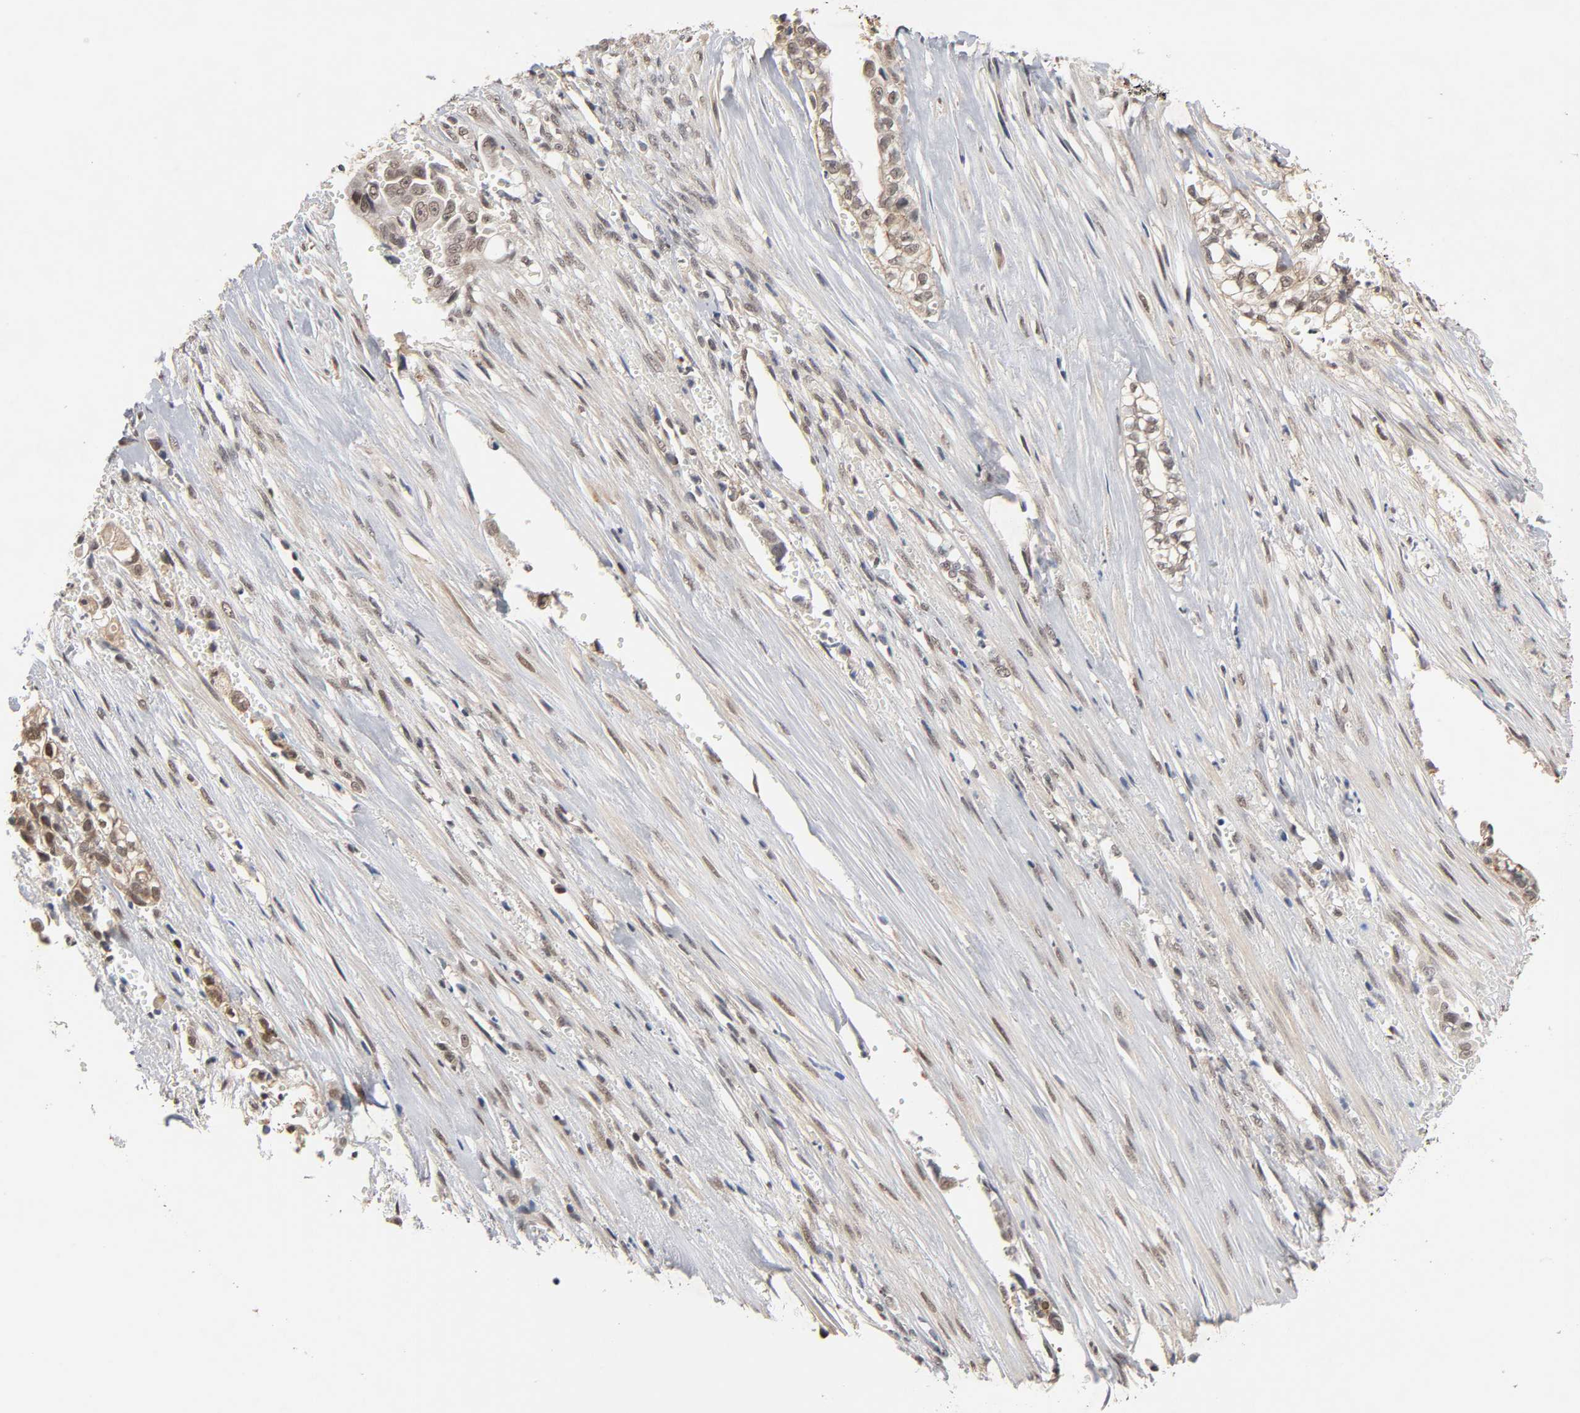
{"staining": {"intensity": "moderate", "quantity": ">75%", "location": "cytoplasmic/membranous,nuclear"}, "tissue": "liver cancer", "cell_type": "Tumor cells", "image_type": "cancer", "snomed": [{"axis": "morphology", "description": "Cholangiocarcinoma"}, {"axis": "topography", "description": "Liver"}], "caption": "Moderate cytoplasmic/membranous and nuclear expression for a protein is seen in approximately >75% of tumor cells of cholangiocarcinoma (liver) using immunohistochemistry (IHC).", "gene": "HTR1E", "patient": {"sex": "female", "age": 70}}